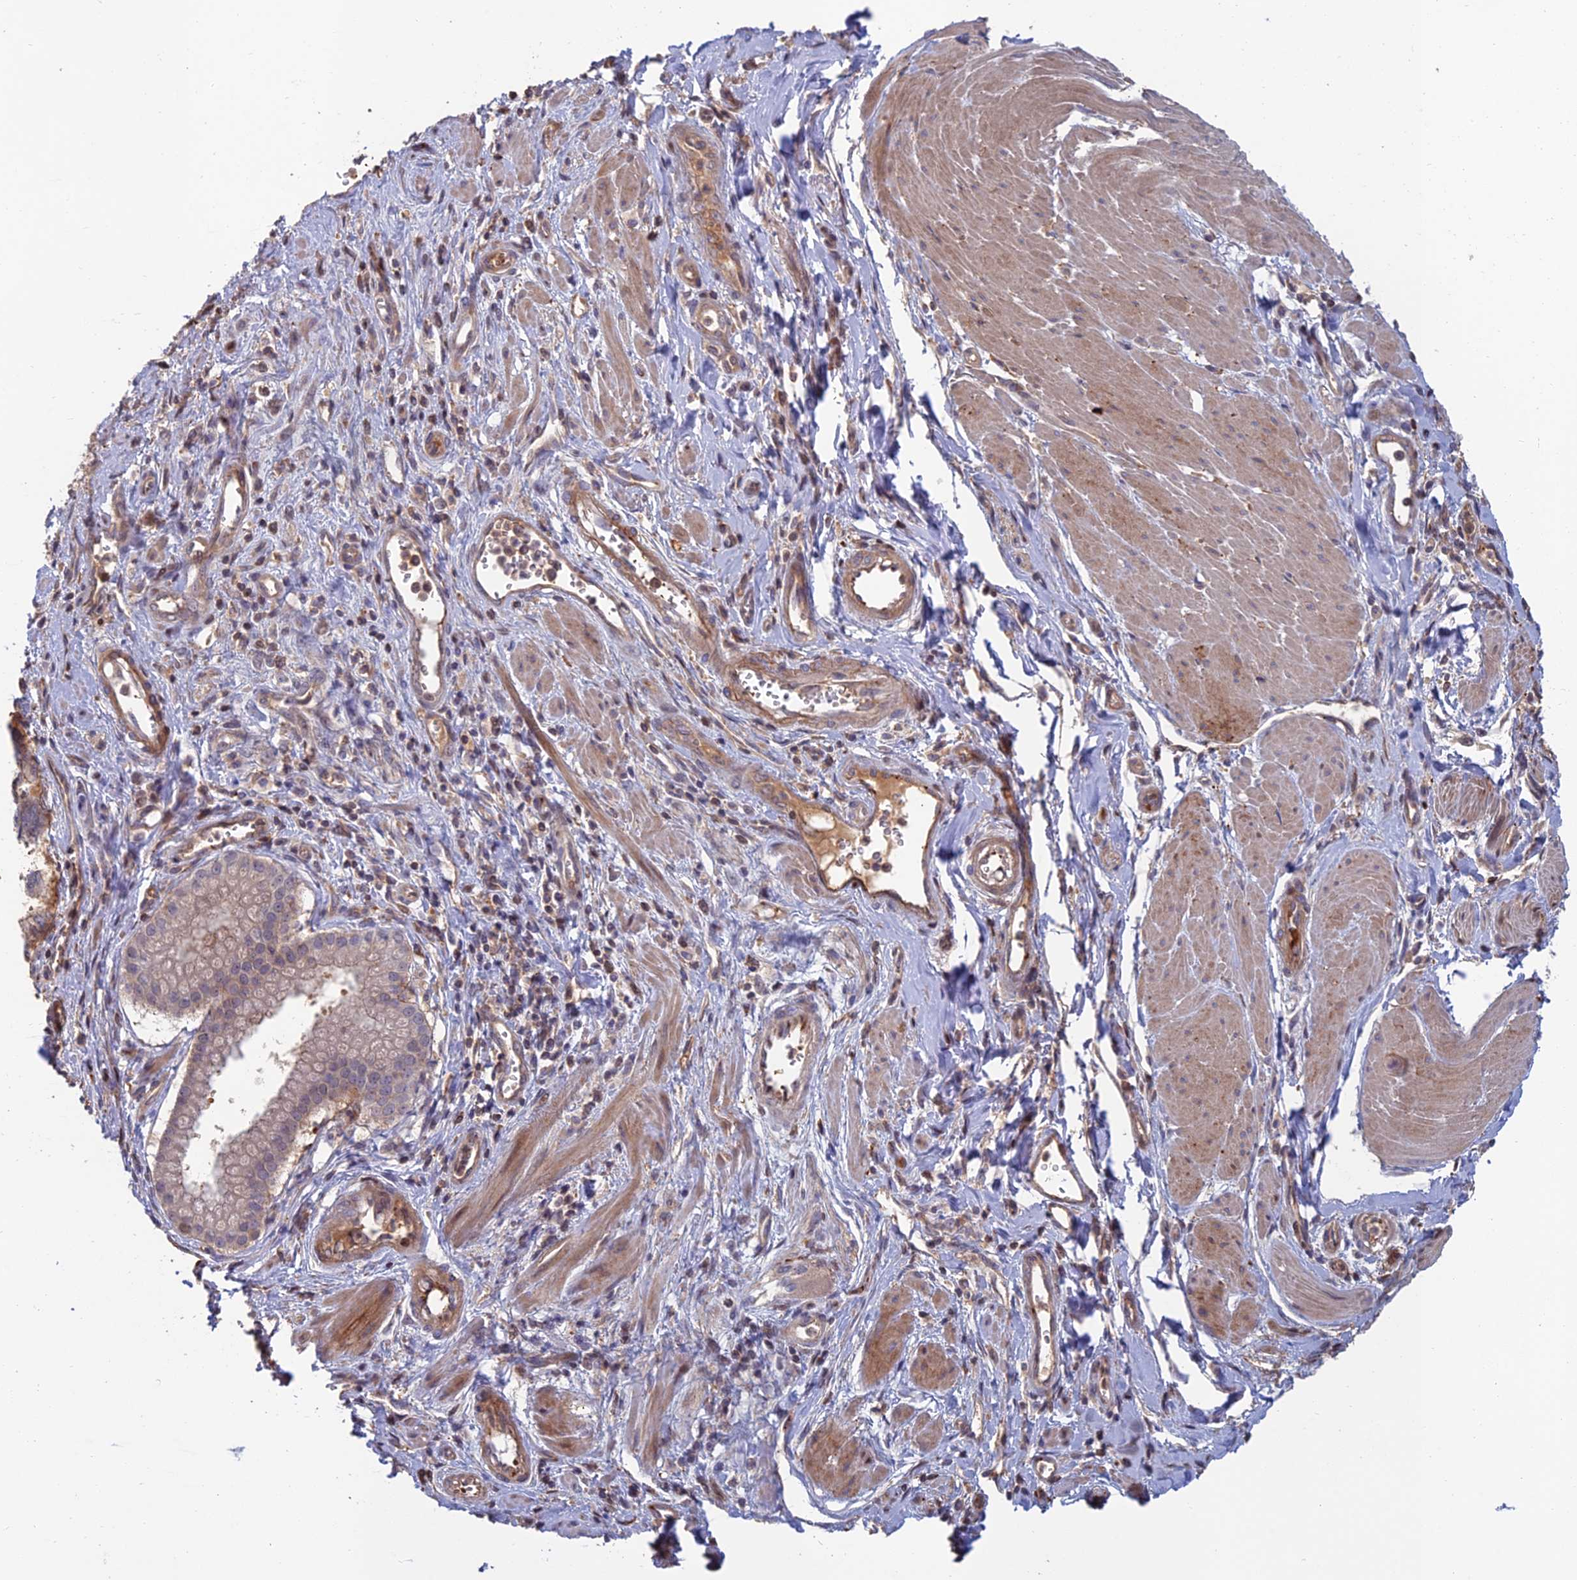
{"staining": {"intensity": "weak", "quantity": "25%-75%", "location": "cytoplasmic/membranous"}, "tissue": "pancreatic cancer", "cell_type": "Tumor cells", "image_type": "cancer", "snomed": [{"axis": "morphology", "description": "Adenocarcinoma, NOS"}, {"axis": "topography", "description": "Pancreas"}], "caption": "Immunohistochemistry (IHC) histopathology image of human pancreatic adenocarcinoma stained for a protein (brown), which demonstrates low levels of weak cytoplasmic/membranous positivity in approximately 25%-75% of tumor cells.", "gene": "C15orf62", "patient": {"sex": "male", "age": 78}}